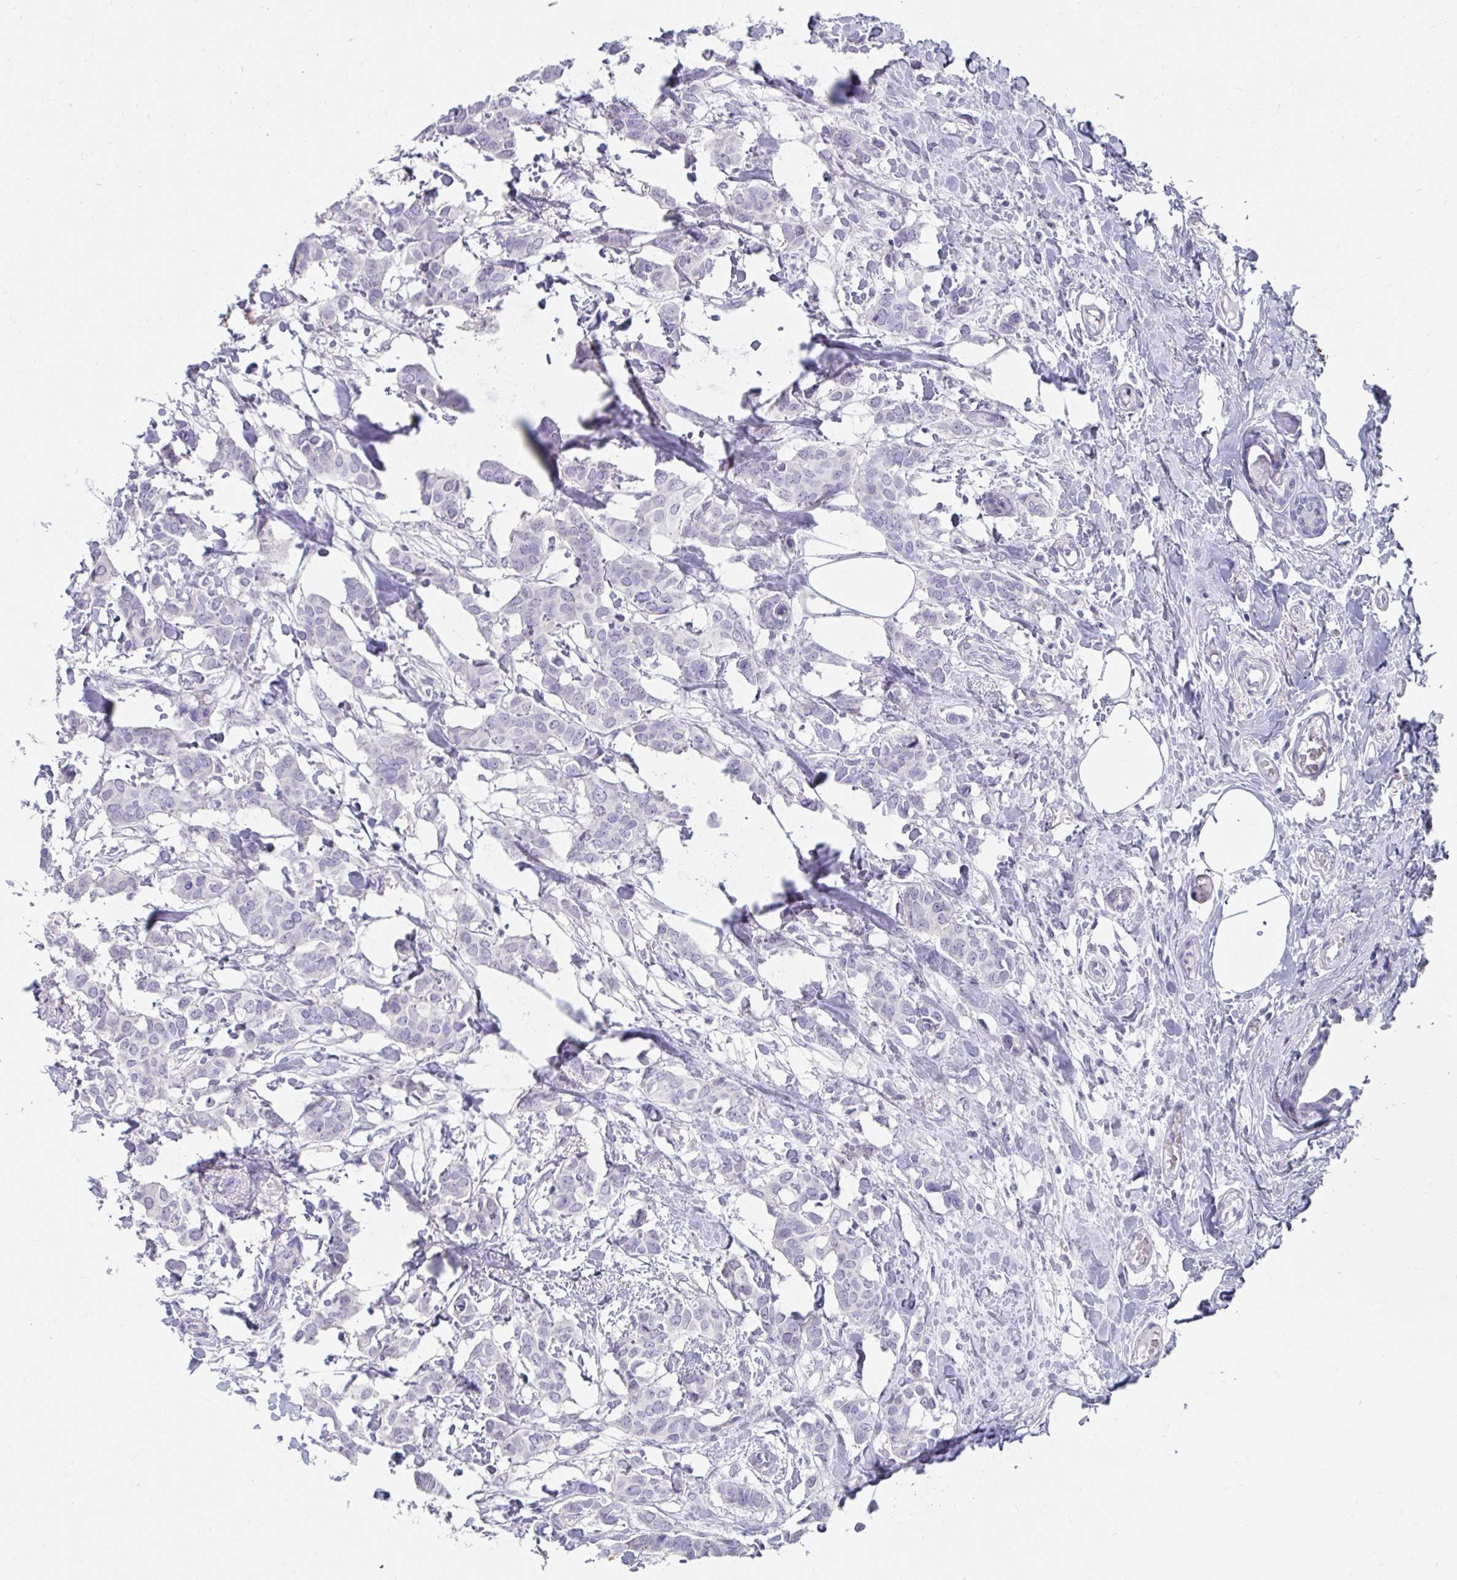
{"staining": {"intensity": "negative", "quantity": "none", "location": "none"}, "tissue": "breast cancer", "cell_type": "Tumor cells", "image_type": "cancer", "snomed": [{"axis": "morphology", "description": "Duct carcinoma"}, {"axis": "topography", "description": "Breast"}], "caption": "A histopathology image of breast cancer stained for a protein exhibits no brown staining in tumor cells.", "gene": "C19orf81", "patient": {"sex": "female", "age": 62}}